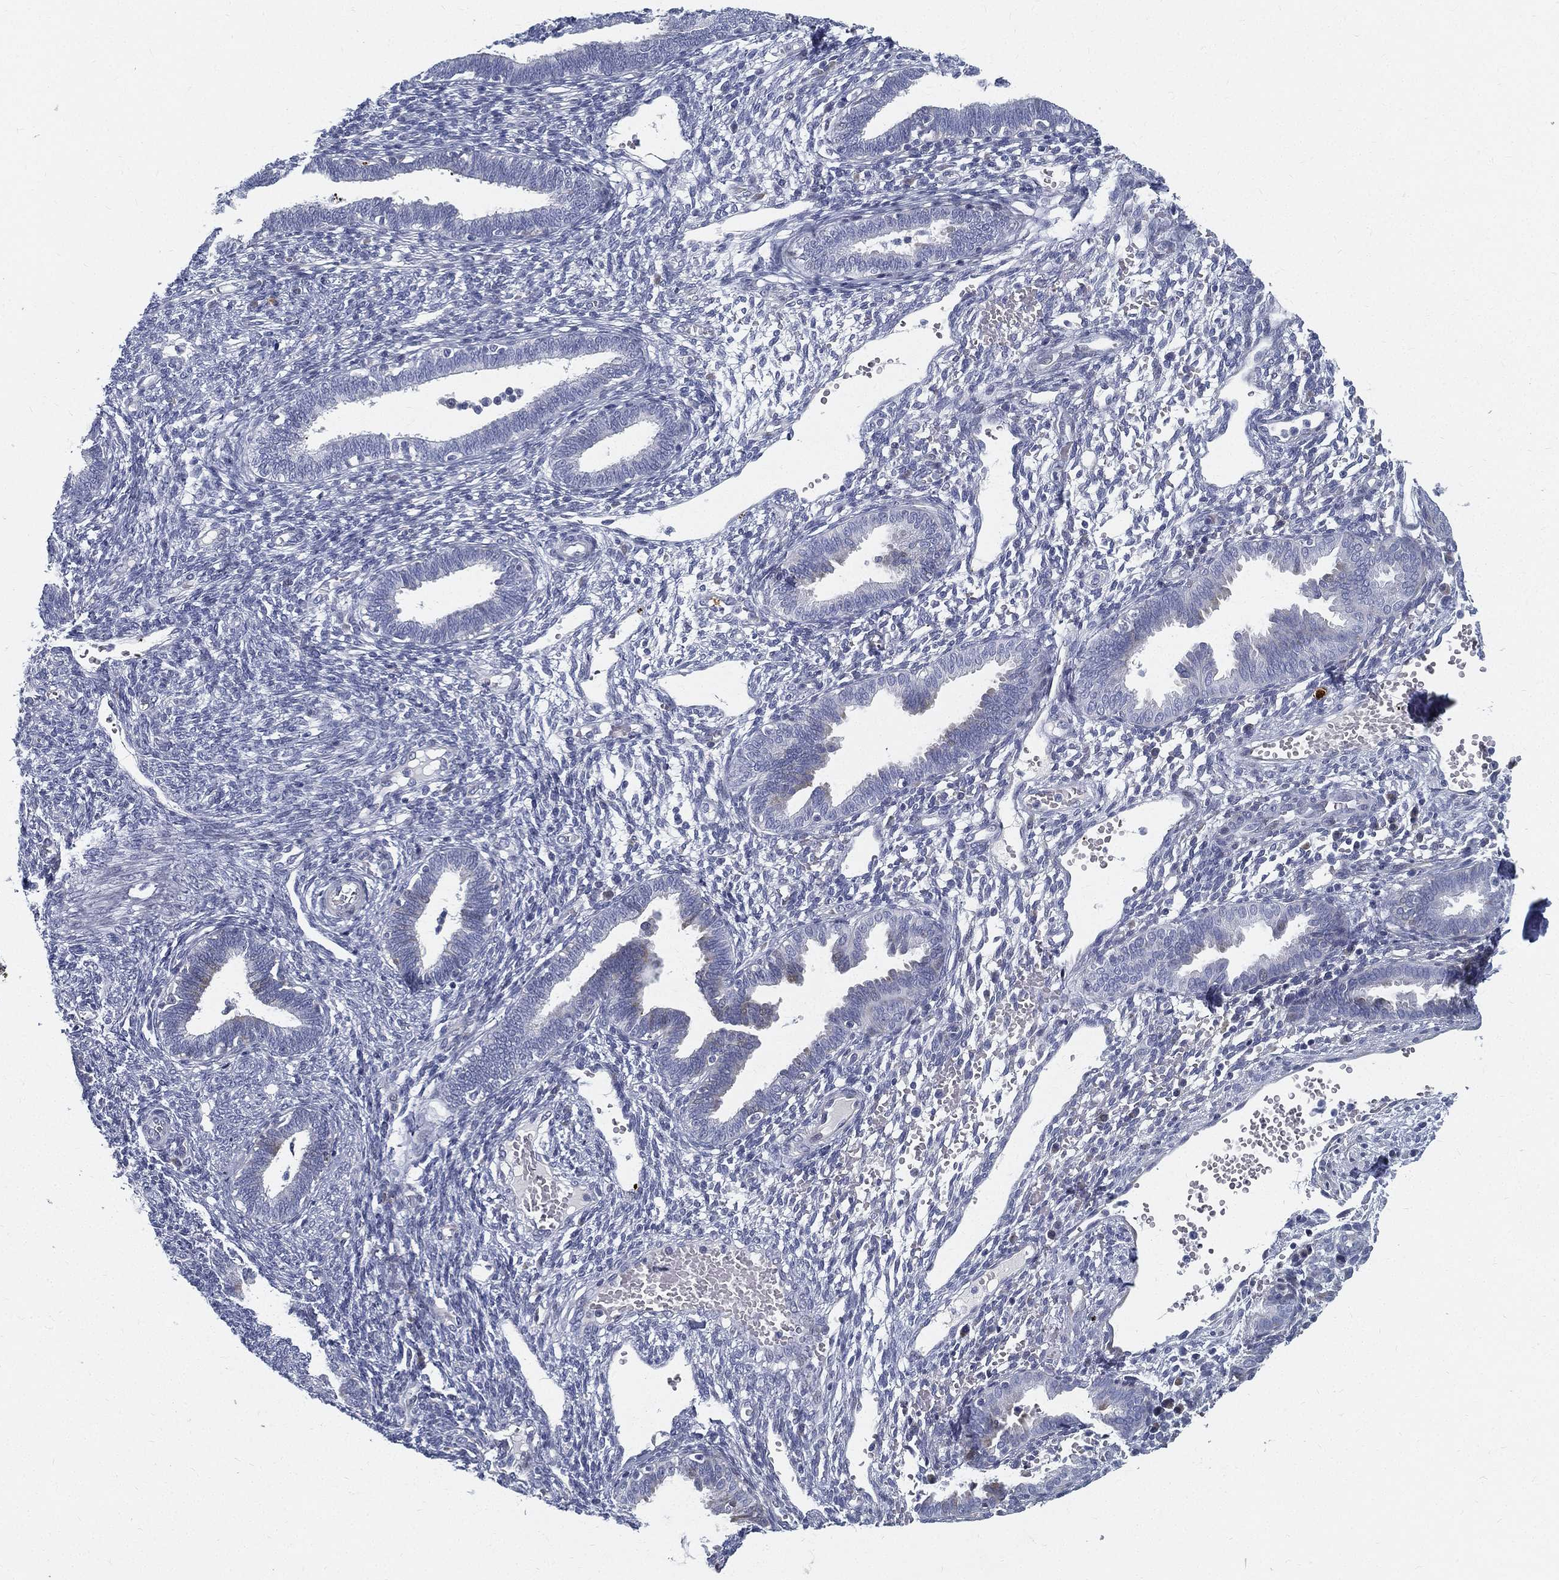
{"staining": {"intensity": "negative", "quantity": "none", "location": "none"}, "tissue": "endometrium", "cell_type": "Cells in endometrial stroma", "image_type": "normal", "snomed": [{"axis": "morphology", "description": "Normal tissue, NOS"}, {"axis": "topography", "description": "Endometrium"}], "caption": "Cells in endometrial stroma are negative for protein expression in unremarkable human endometrium. (DAB IHC, high magnification).", "gene": "SPPL2C", "patient": {"sex": "female", "age": 42}}